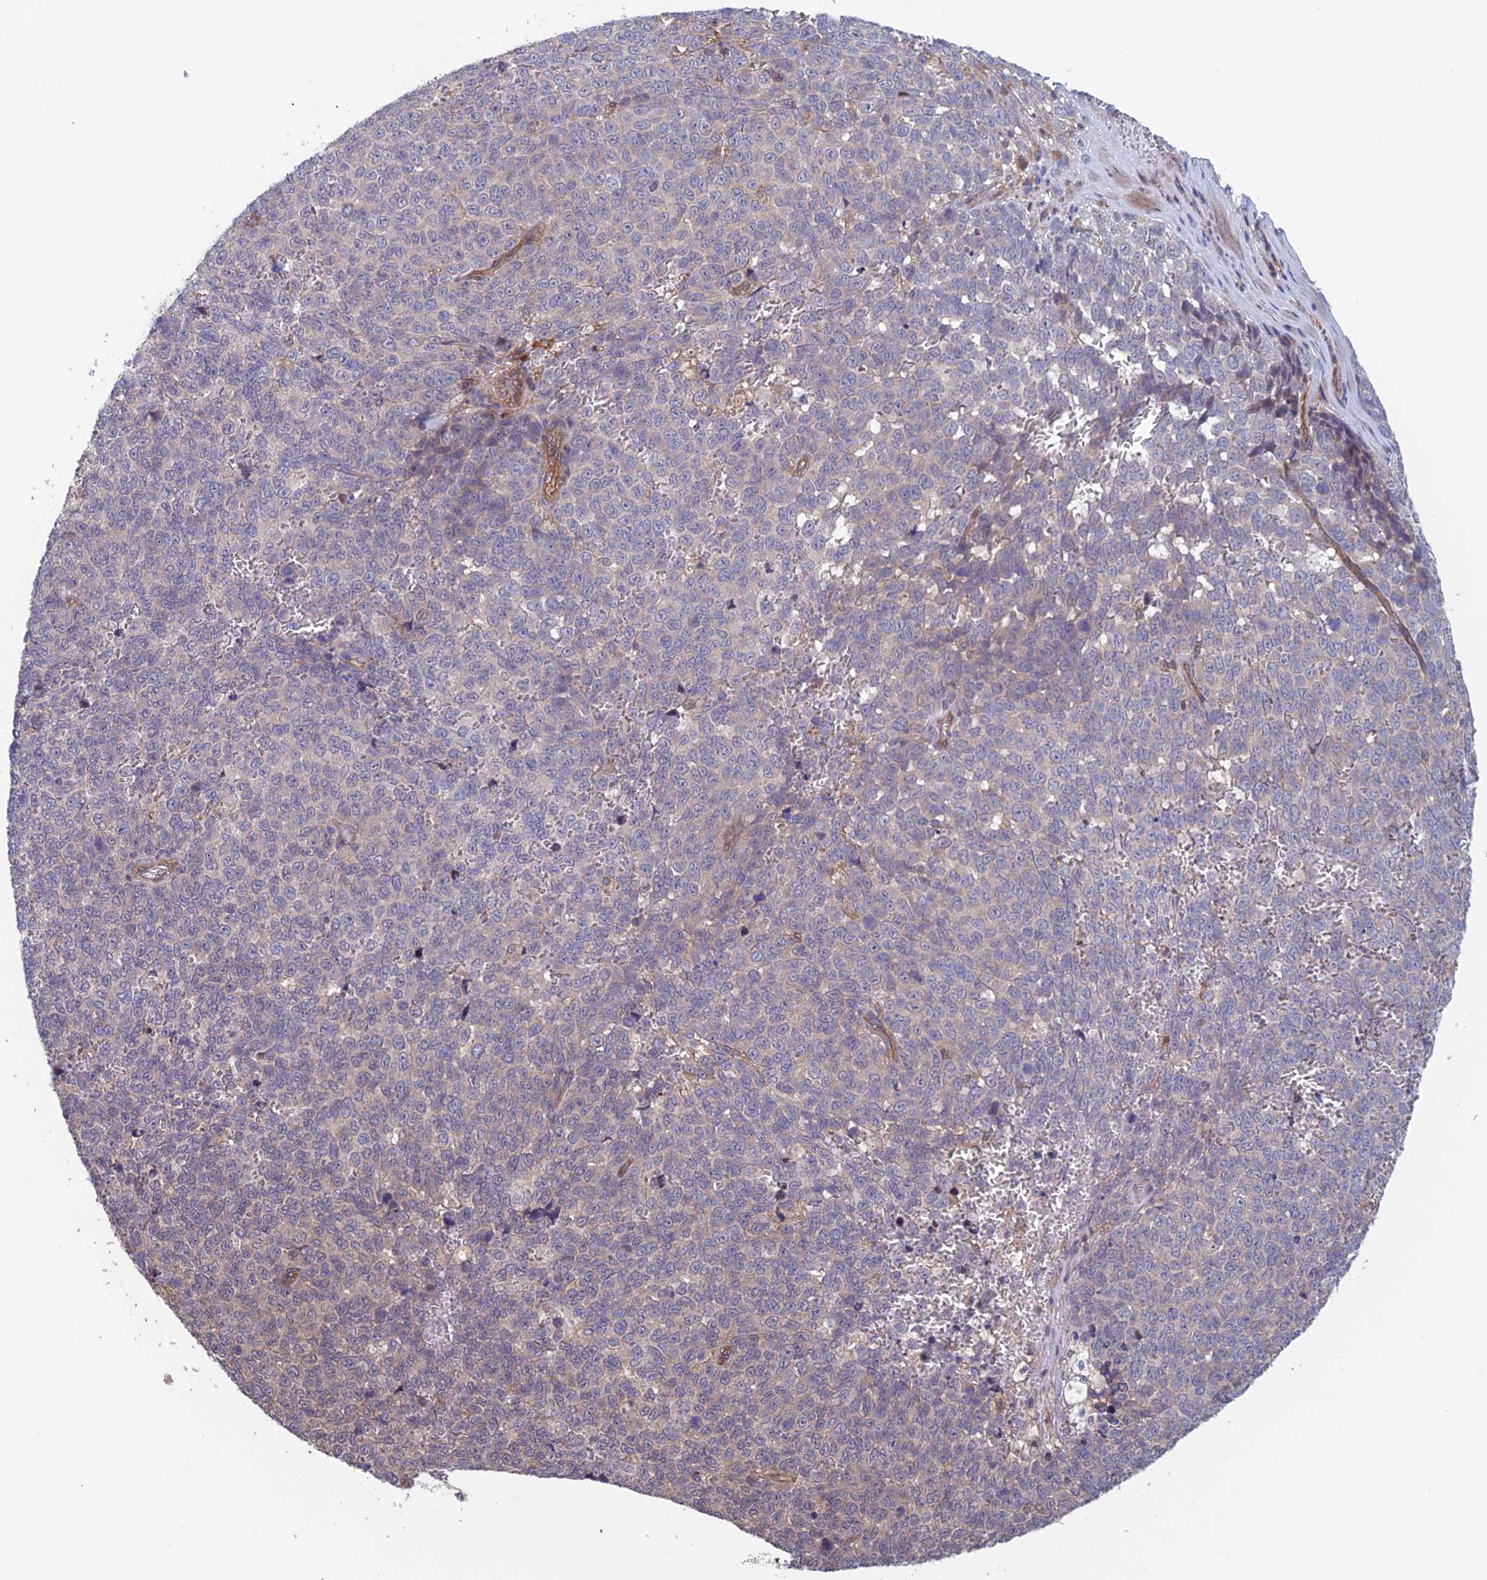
{"staining": {"intensity": "negative", "quantity": "none", "location": "none"}, "tissue": "melanoma", "cell_type": "Tumor cells", "image_type": "cancer", "snomed": [{"axis": "morphology", "description": "Malignant melanoma, NOS"}, {"axis": "topography", "description": "Nose, NOS"}], "caption": "Tumor cells show no significant positivity in melanoma.", "gene": "NUDT16L1", "patient": {"sex": "female", "age": 48}}